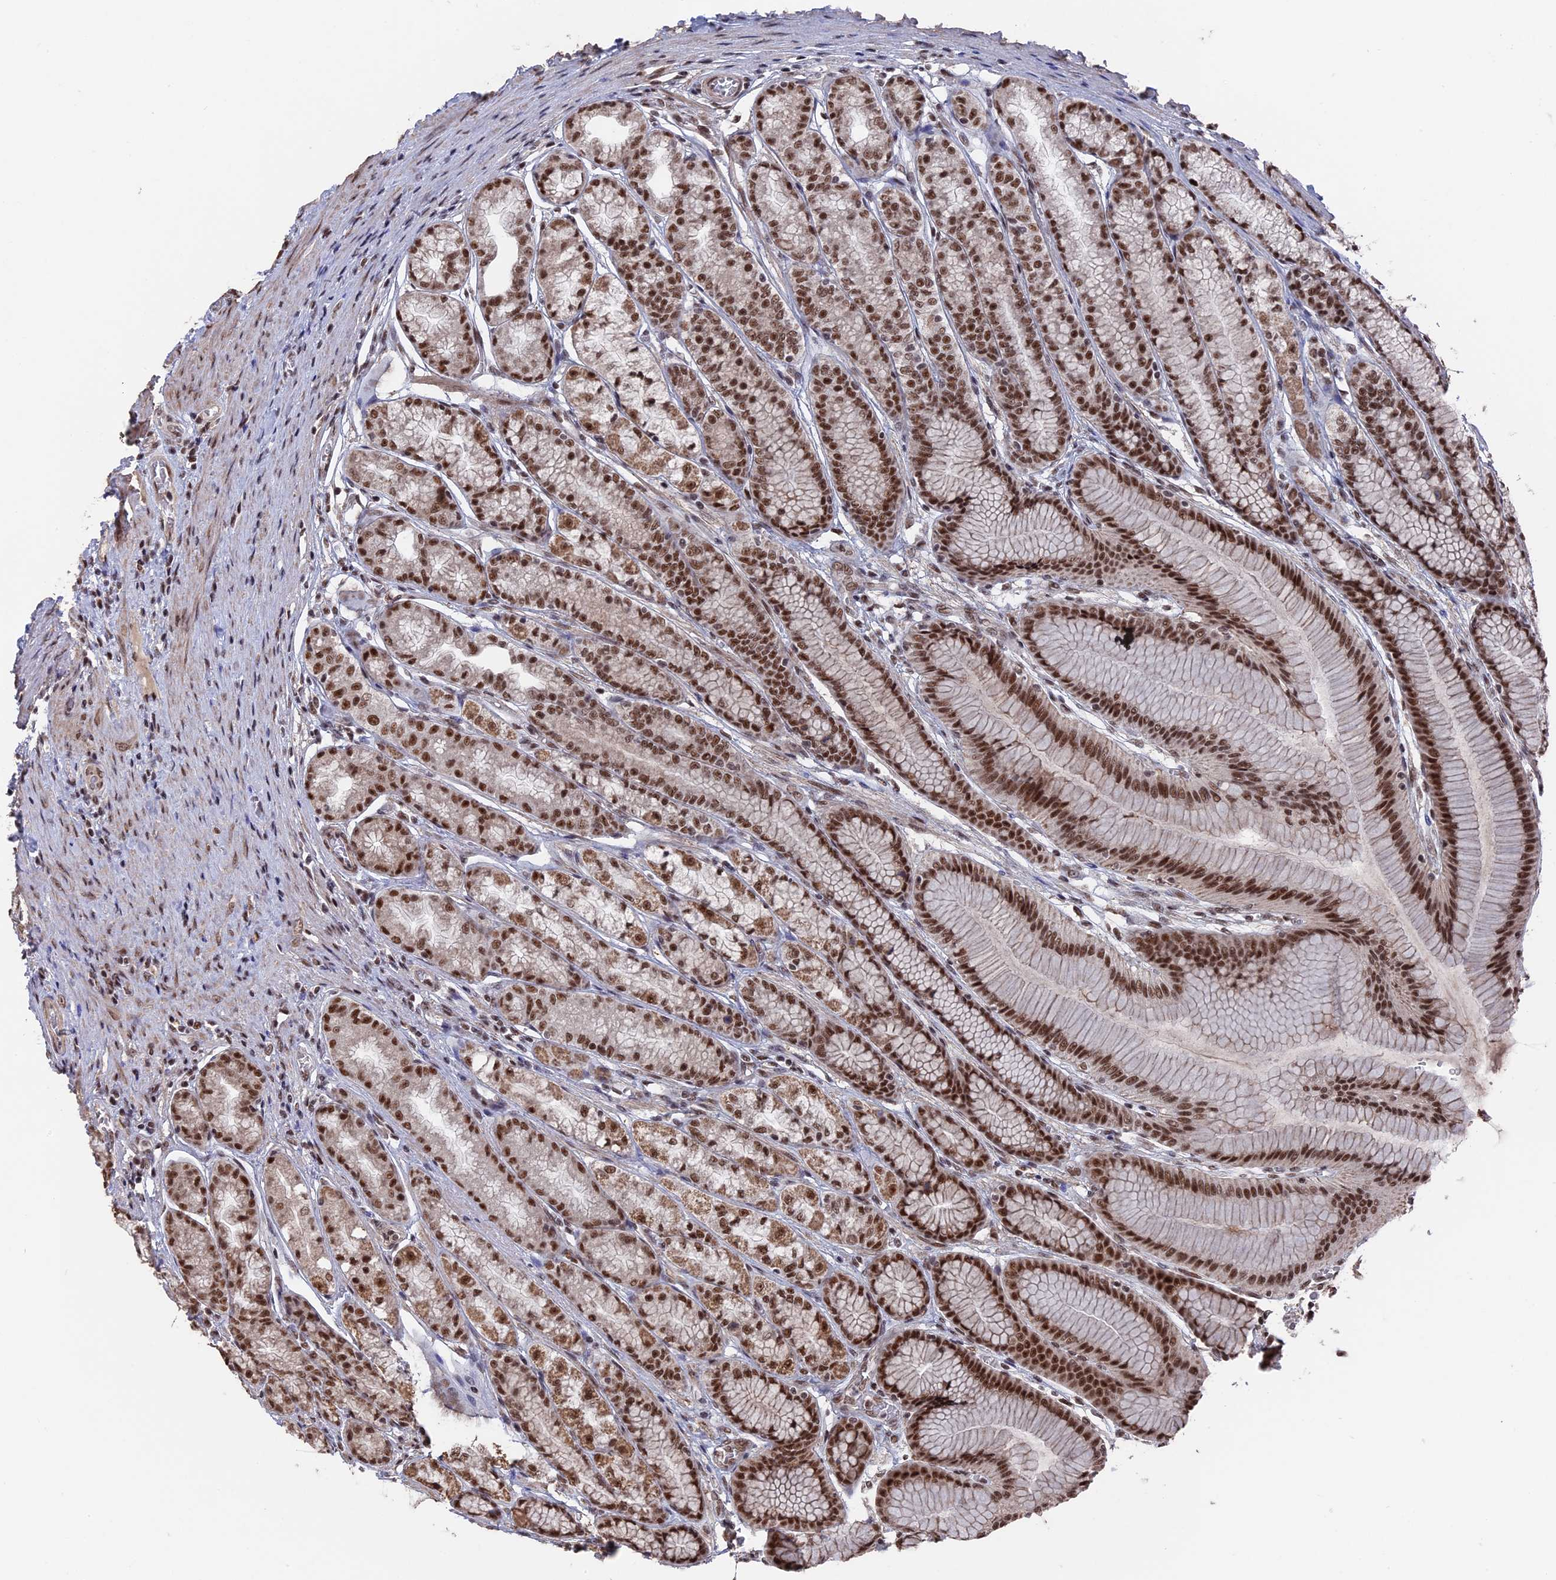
{"staining": {"intensity": "strong", "quantity": ">75%", "location": "nuclear"}, "tissue": "stomach", "cell_type": "Glandular cells", "image_type": "normal", "snomed": [{"axis": "morphology", "description": "Normal tissue, NOS"}, {"axis": "morphology", "description": "Adenocarcinoma, NOS"}, {"axis": "morphology", "description": "Adenocarcinoma, High grade"}, {"axis": "topography", "description": "Stomach, upper"}, {"axis": "topography", "description": "Stomach"}], "caption": "Benign stomach reveals strong nuclear positivity in approximately >75% of glandular cells, visualized by immunohistochemistry.", "gene": "SF3A2", "patient": {"sex": "female", "age": 65}}